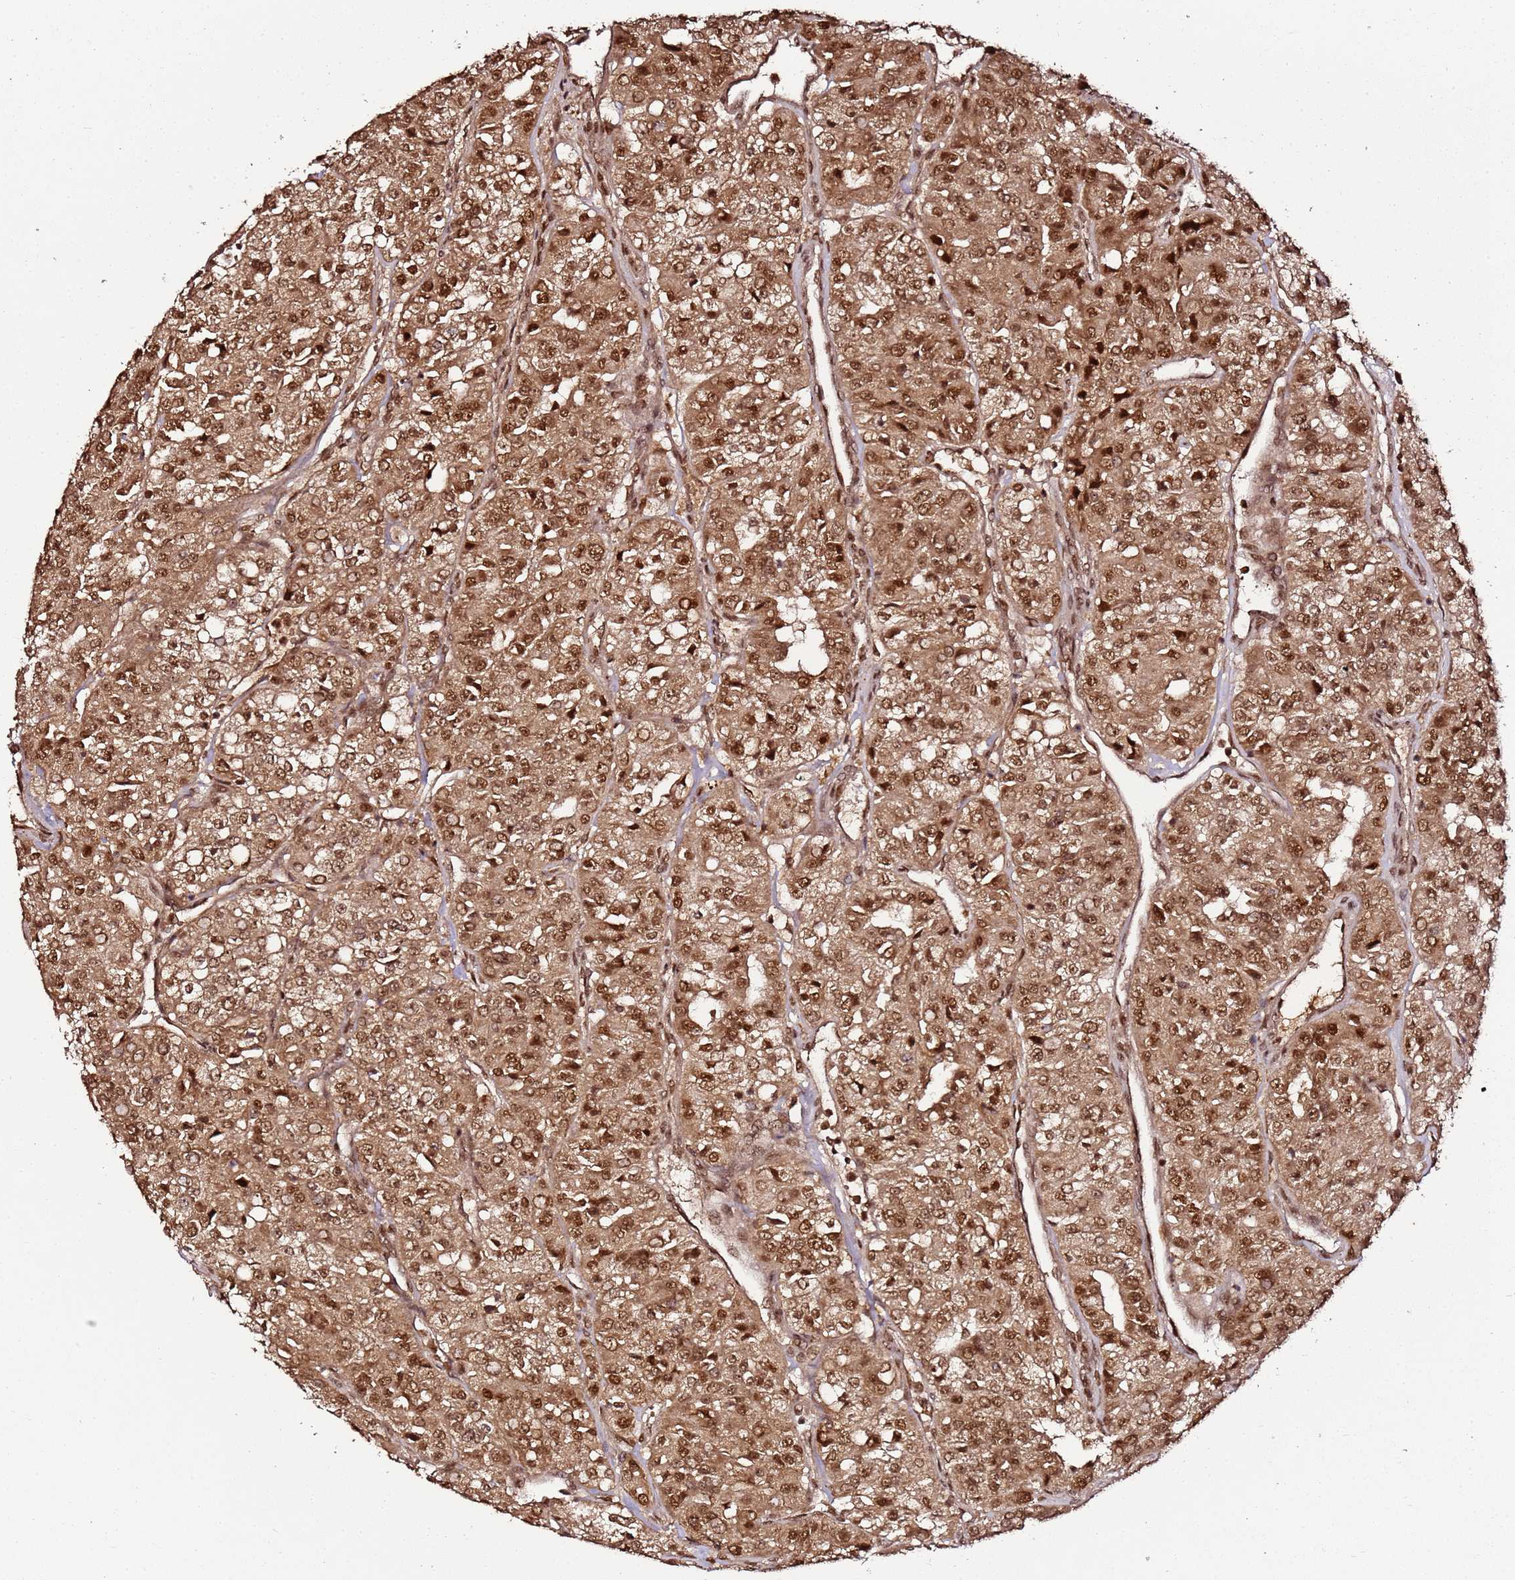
{"staining": {"intensity": "strong", "quantity": ">75%", "location": "cytoplasmic/membranous,nuclear"}, "tissue": "renal cancer", "cell_type": "Tumor cells", "image_type": "cancer", "snomed": [{"axis": "morphology", "description": "Adenocarcinoma, NOS"}, {"axis": "topography", "description": "Kidney"}], "caption": "Approximately >75% of tumor cells in renal cancer (adenocarcinoma) show strong cytoplasmic/membranous and nuclear protein expression as visualized by brown immunohistochemical staining.", "gene": "XRN2", "patient": {"sex": "female", "age": 63}}